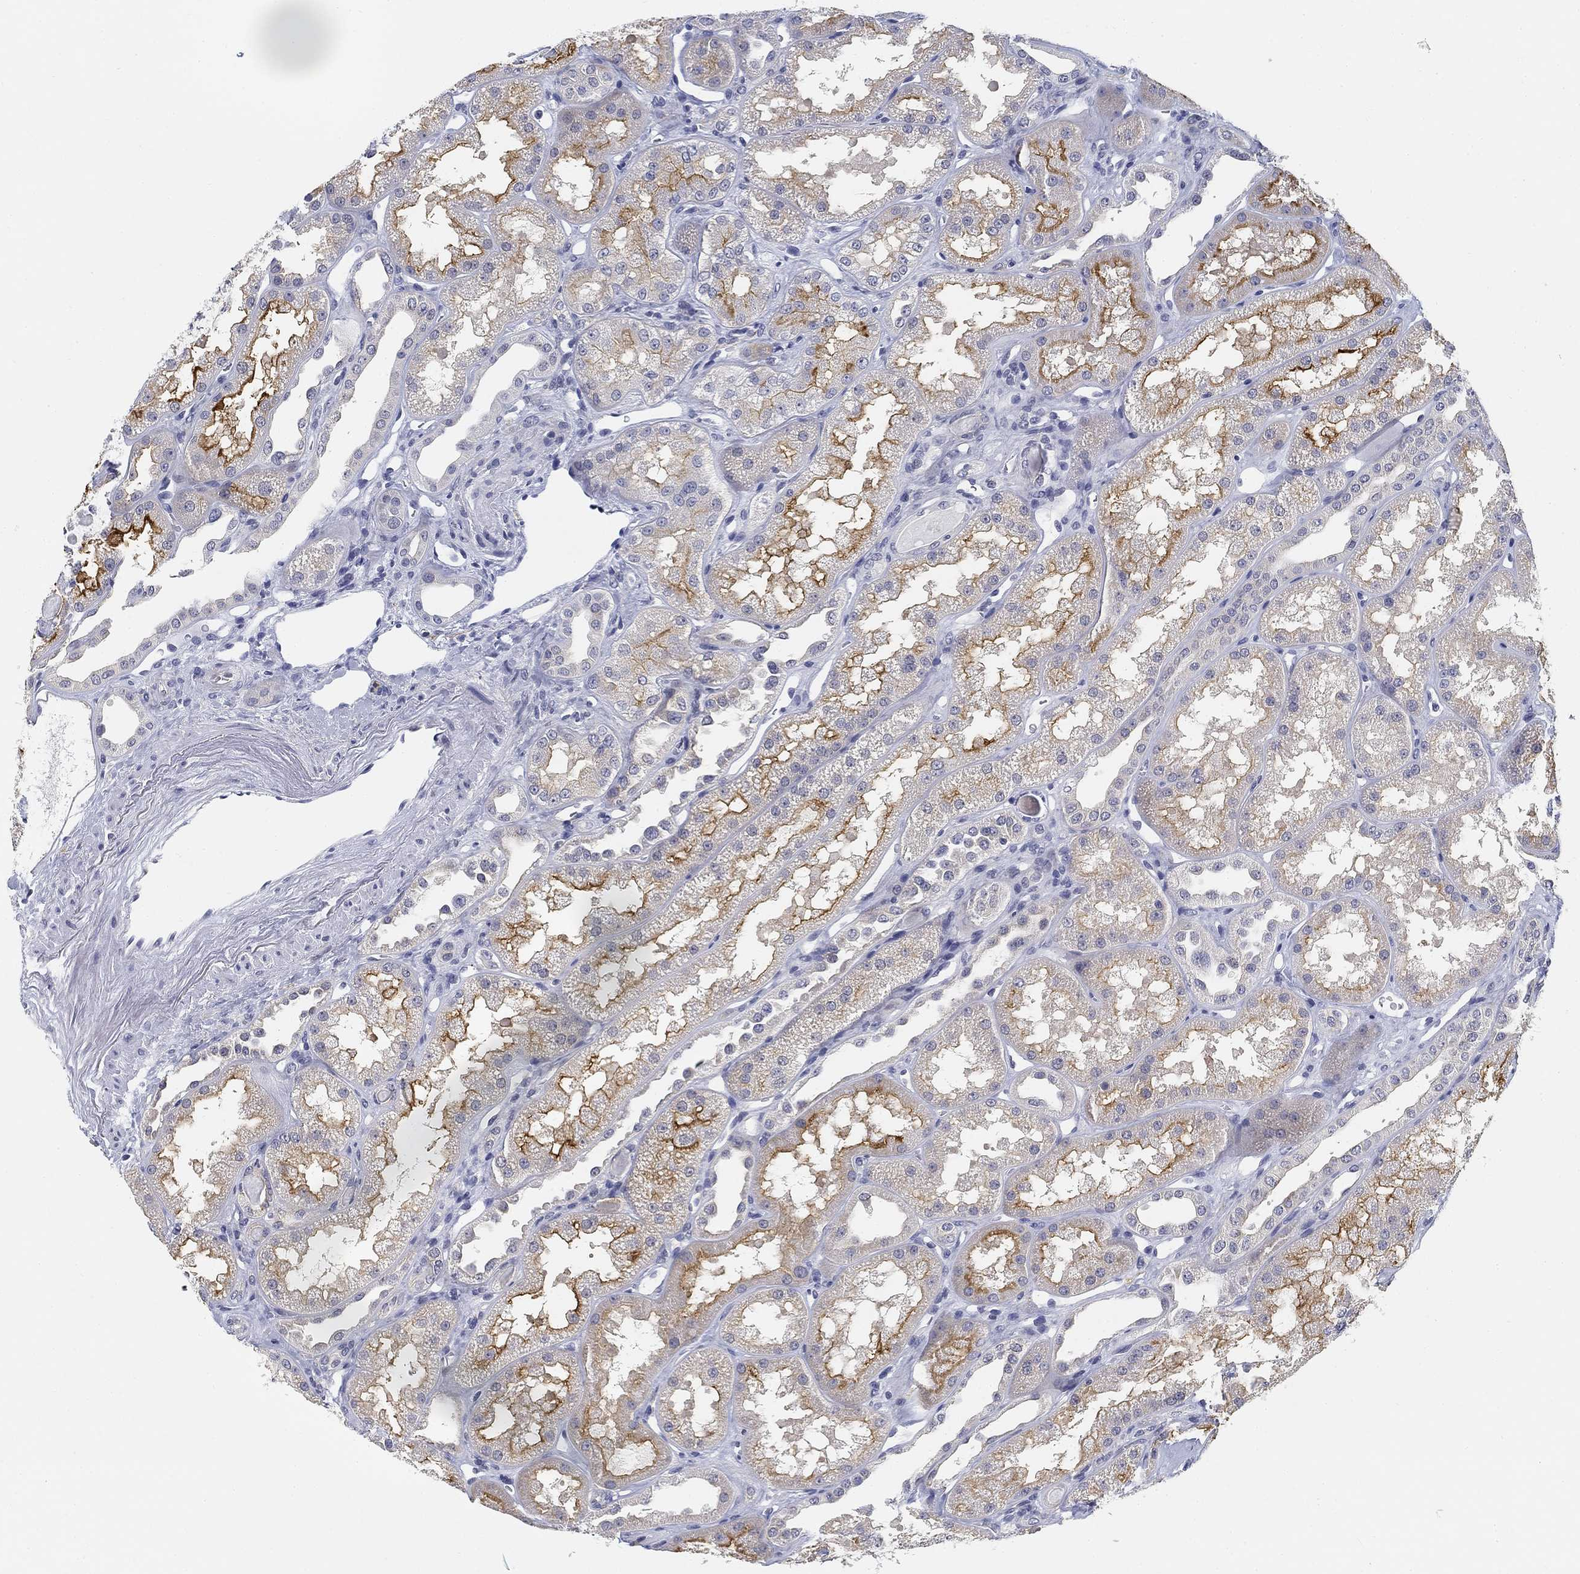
{"staining": {"intensity": "negative", "quantity": "none", "location": "none"}, "tissue": "kidney", "cell_type": "Cells in glomeruli", "image_type": "normal", "snomed": [{"axis": "morphology", "description": "Normal tissue, NOS"}, {"axis": "topography", "description": "Kidney"}], "caption": "IHC of benign human kidney shows no positivity in cells in glomeruli.", "gene": "SLC2A5", "patient": {"sex": "male", "age": 61}}